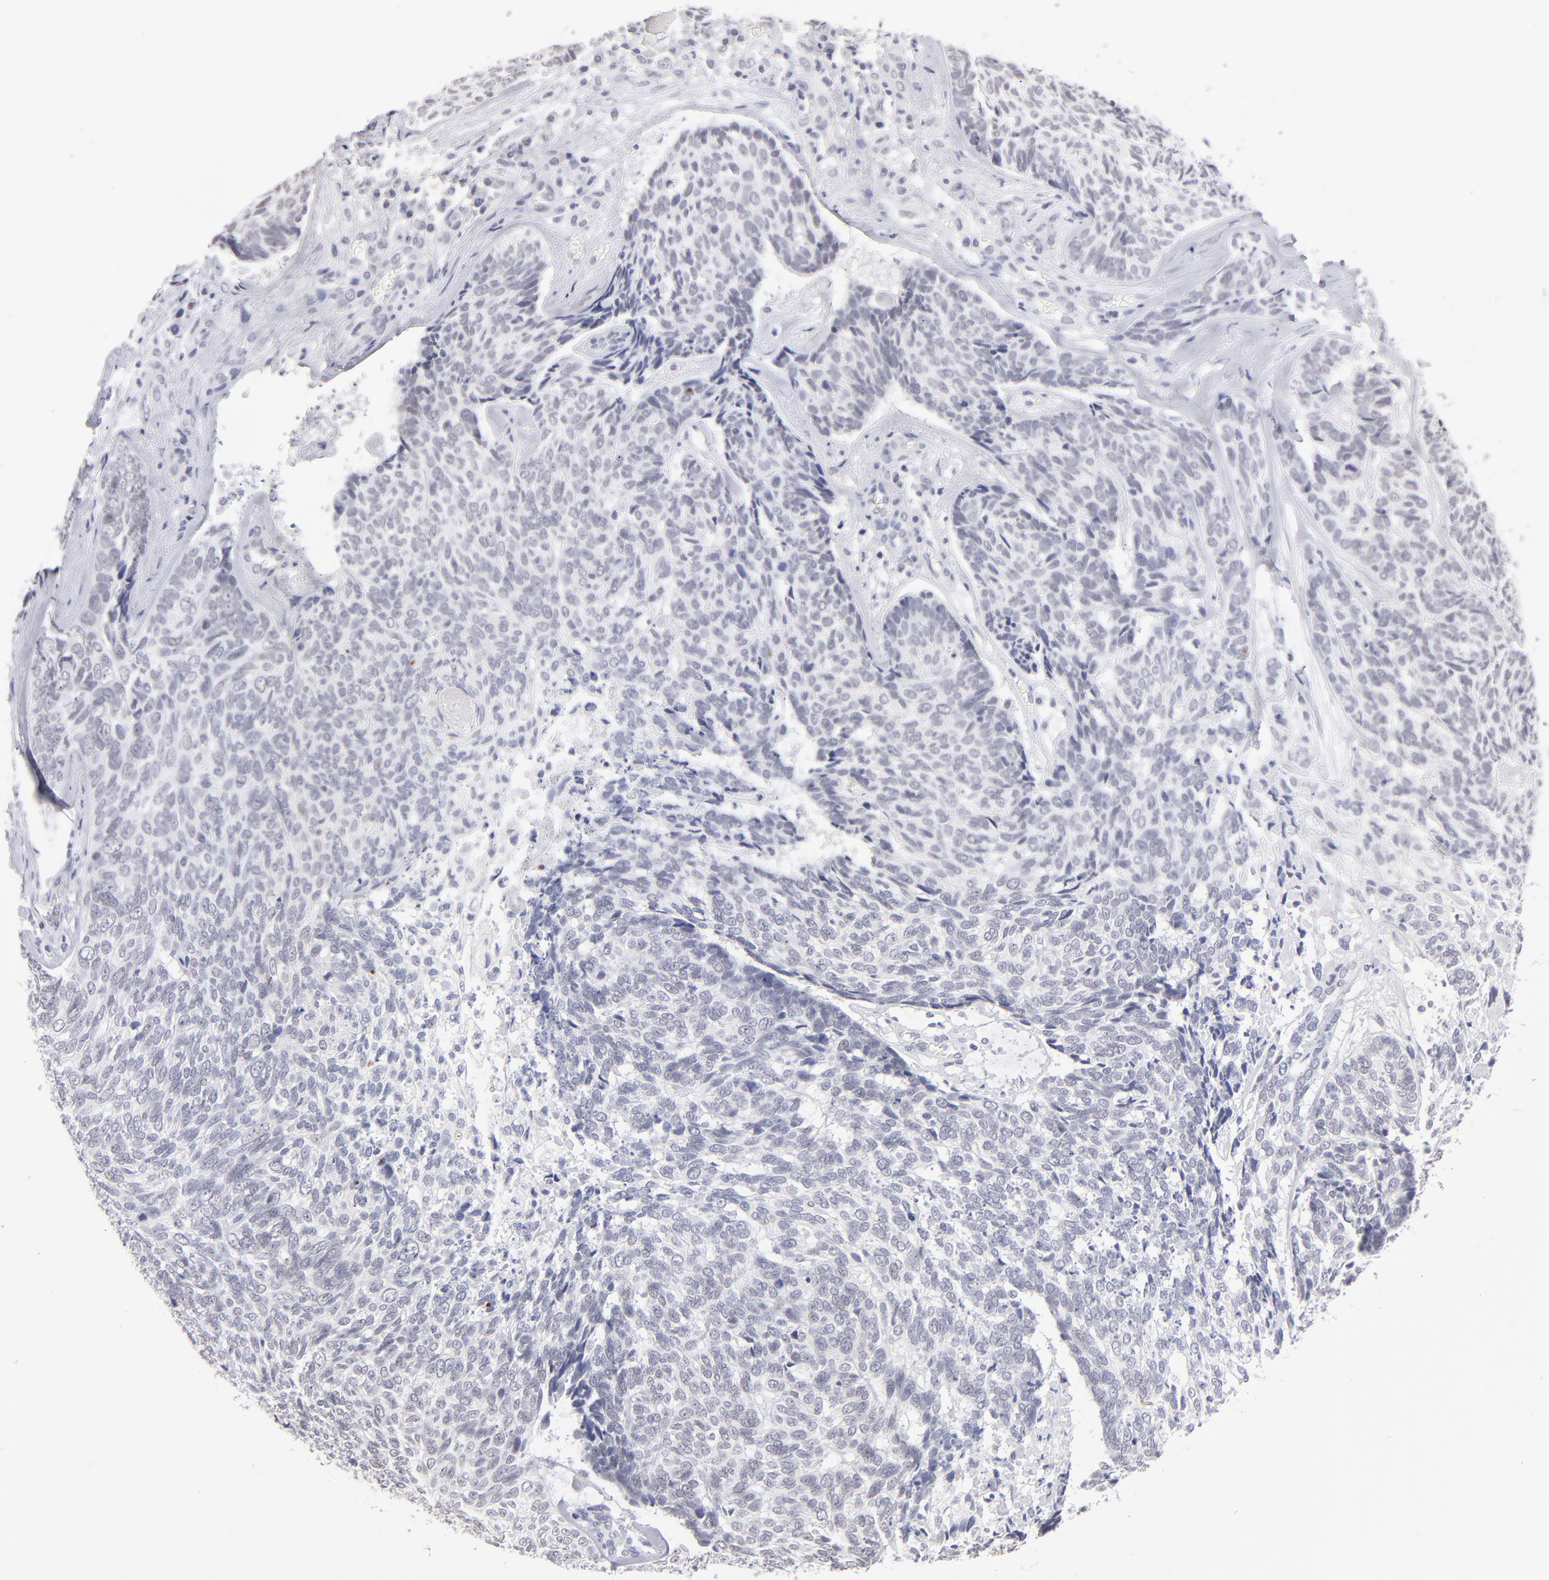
{"staining": {"intensity": "negative", "quantity": "none", "location": "none"}, "tissue": "skin cancer", "cell_type": "Tumor cells", "image_type": "cancer", "snomed": [{"axis": "morphology", "description": "Basal cell carcinoma"}, {"axis": "topography", "description": "Skin"}], "caption": "Skin basal cell carcinoma stained for a protein using immunohistochemistry (IHC) reveals no staining tumor cells.", "gene": "TEX11", "patient": {"sex": "male", "age": 72}}